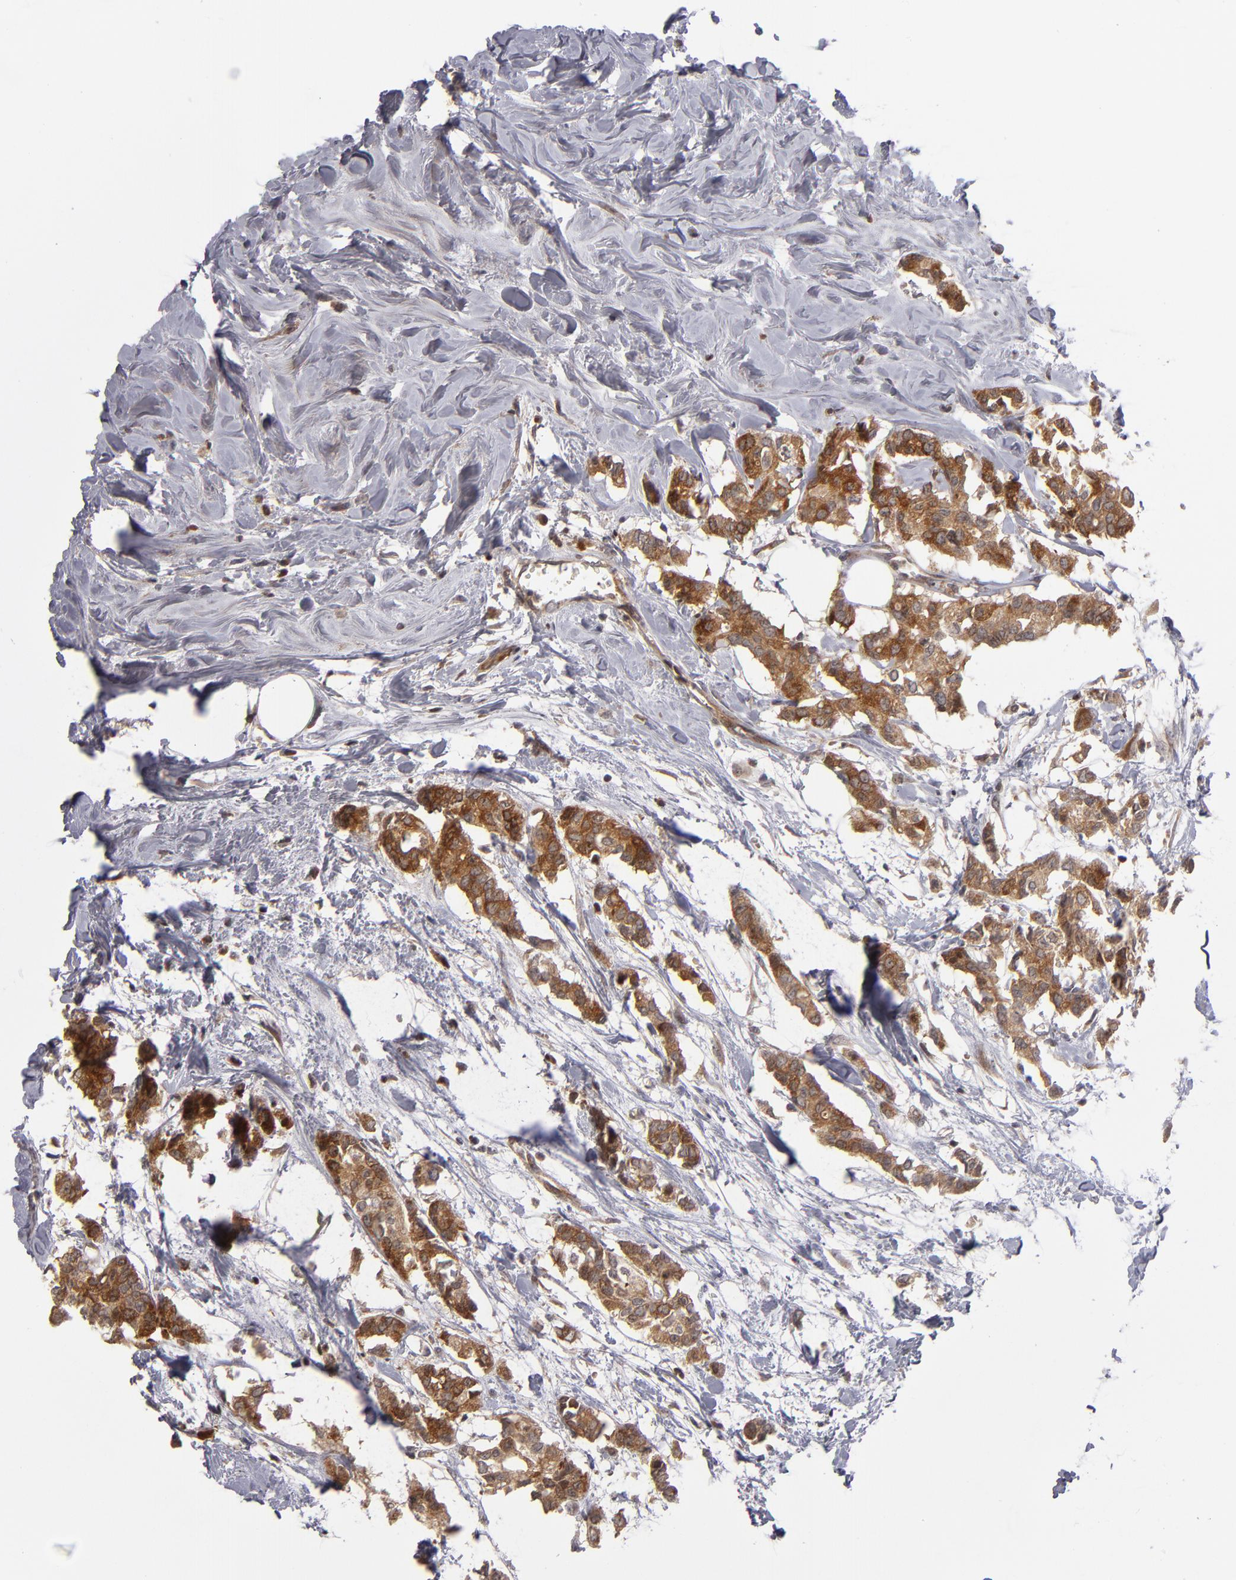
{"staining": {"intensity": "strong", "quantity": ">75%", "location": "cytoplasmic/membranous"}, "tissue": "breast cancer", "cell_type": "Tumor cells", "image_type": "cancer", "snomed": [{"axis": "morphology", "description": "Duct carcinoma"}, {"axis": "topography", "description": "Breast"}], "caption": "High-power microscopy captured an immunohistochemistry (IHC) histopathology image of breast cancer, revealing strong cytoplasmic/membranous positivity in approximately >75% of tumor cells.", "gene": "EXD2", "patient": {"sex": "female", "age": 84}}